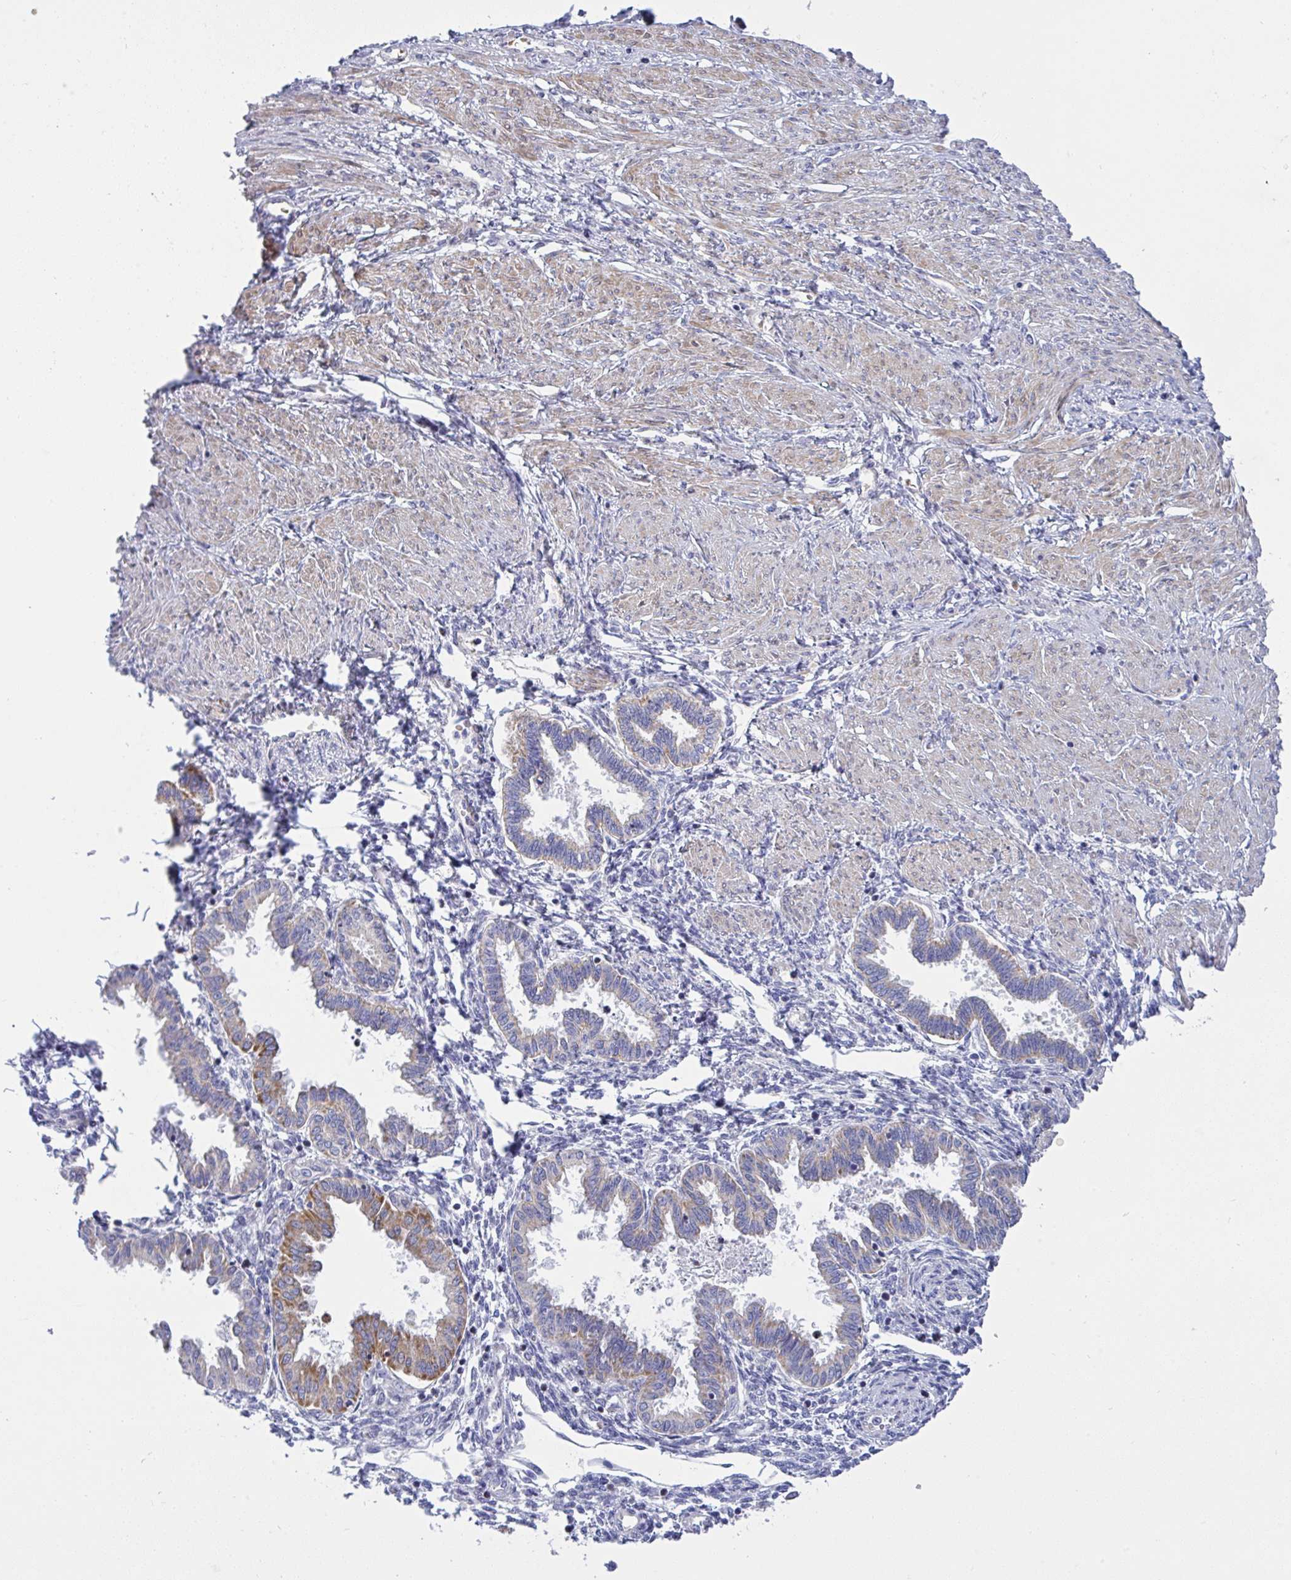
{"staining": {"intensity": "negative", "quantity": "none", "location": "none"}, "tissue": "endometrium", "cell_type": "Cells in endometrial stroma", "image_type": "normal", "snomed": [{"axis": "morphology", "description": "Normal tissue, NOS"}, {"axis": "topography", "description": "Endometrium"}], "caption": "DAB immunohistochemical staining of unremarkable endometrium exhibits no significant expression in cells in endometrial stroma. (Stains: DAB (3,3'-diaminobenzidine) immunohistochemistry with hematoxylin counter stain, Microscopy: brightfield microscopy at high magnification).", "gene": "NTN1", "patient": {"sex": "female", "age": 33}}